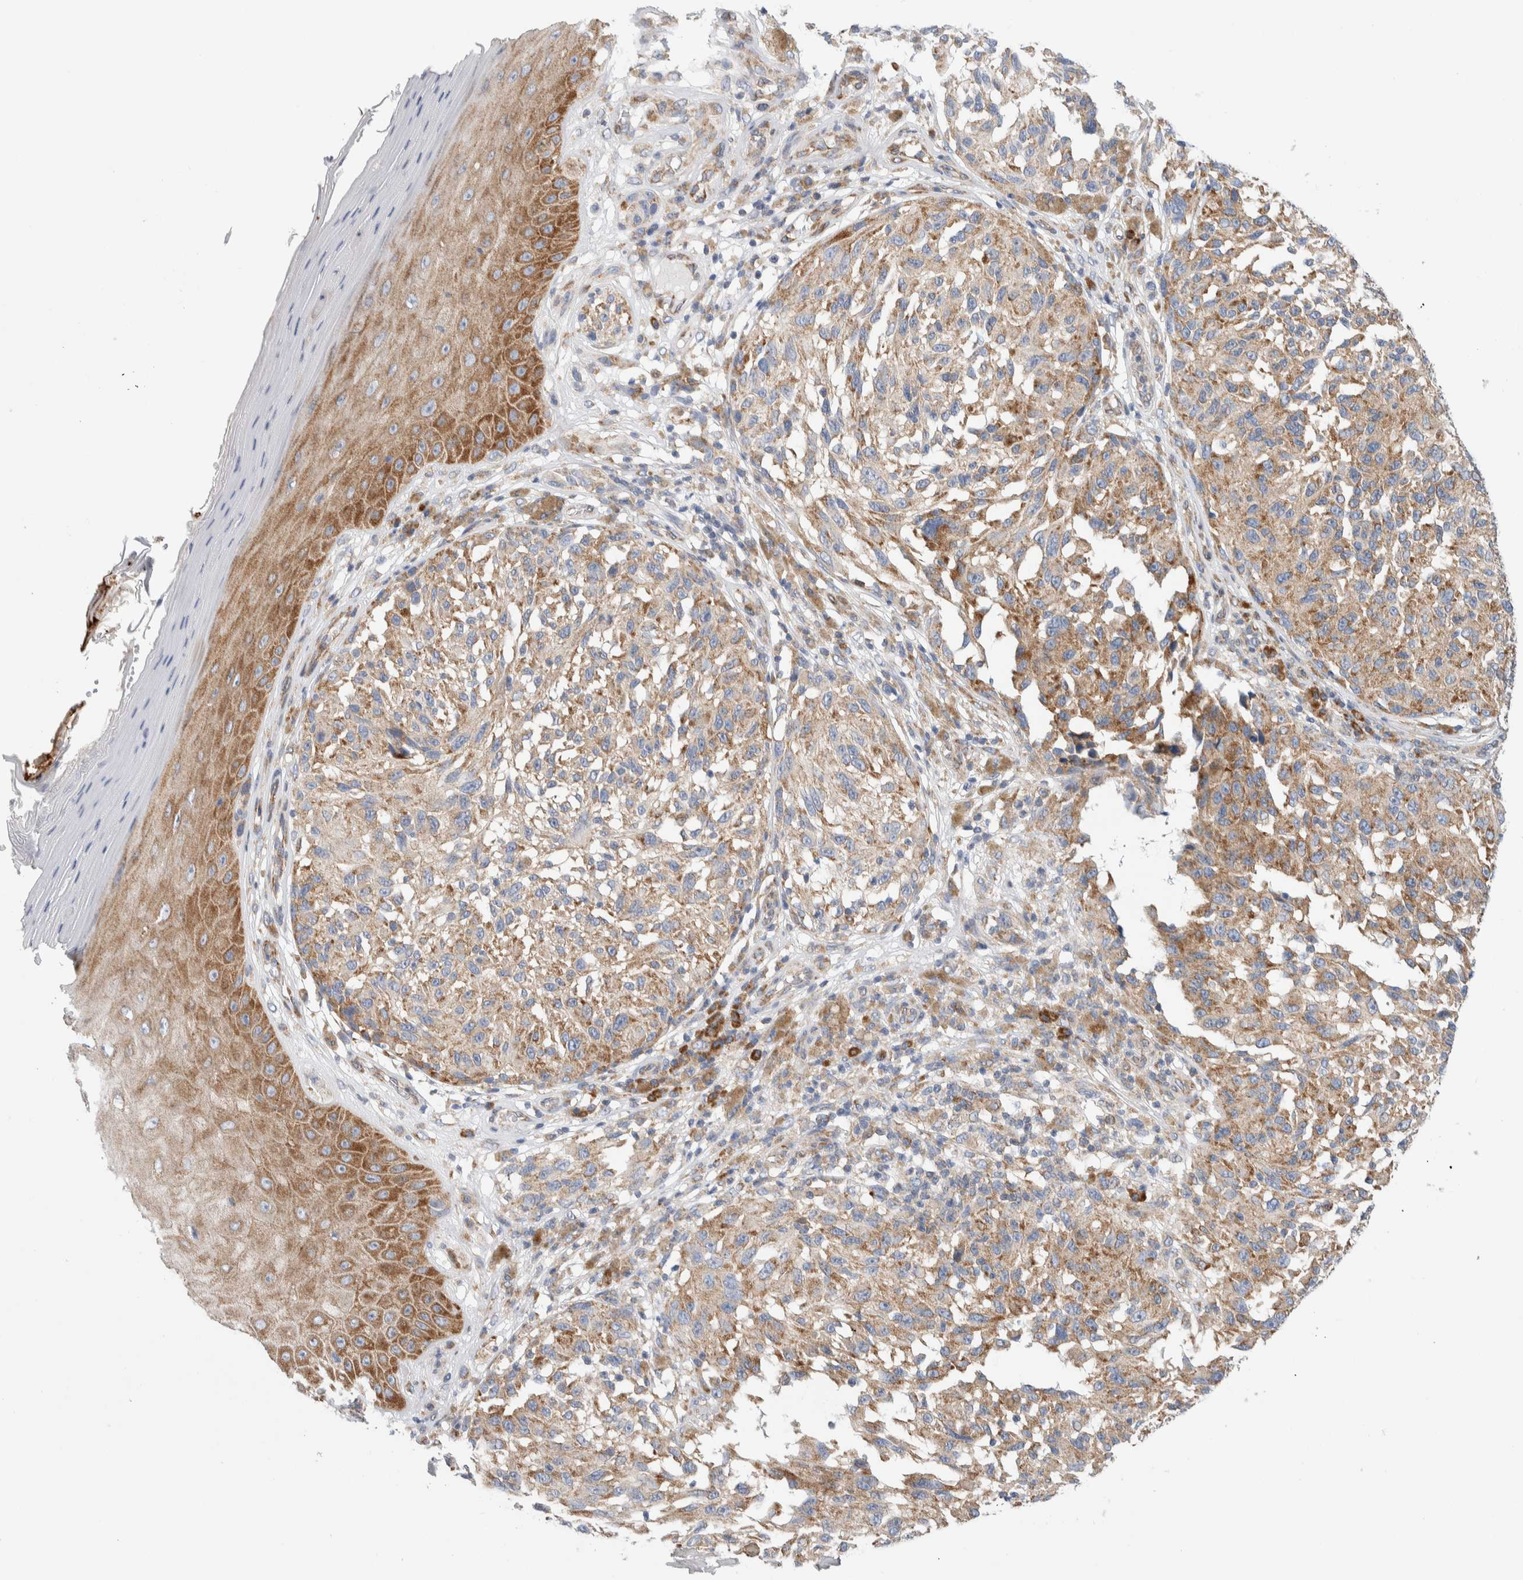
{"staining": {"intensity": "moderate", "quantity": ">75%", "location": "cytoplasmic/membranous"}, "tissue": "melanoma", "cell_type": "Tumor cells", "image_type": "cancer", "snomed": [{"axis": "morphology", "description": "Malignant melanoma, NOS"}, {"axis": "topography", "description": "Skin"}], "caption": "Immunohistochemistry histopathology image of malignant melanoma stained for a protein (brown), which exhibits medium levels of moderate cytoplasmic/membranous positivity in approximately >75% of tumor cells.", "gene": "RACK1", "patient": {"sex": "female", "age": 73}}